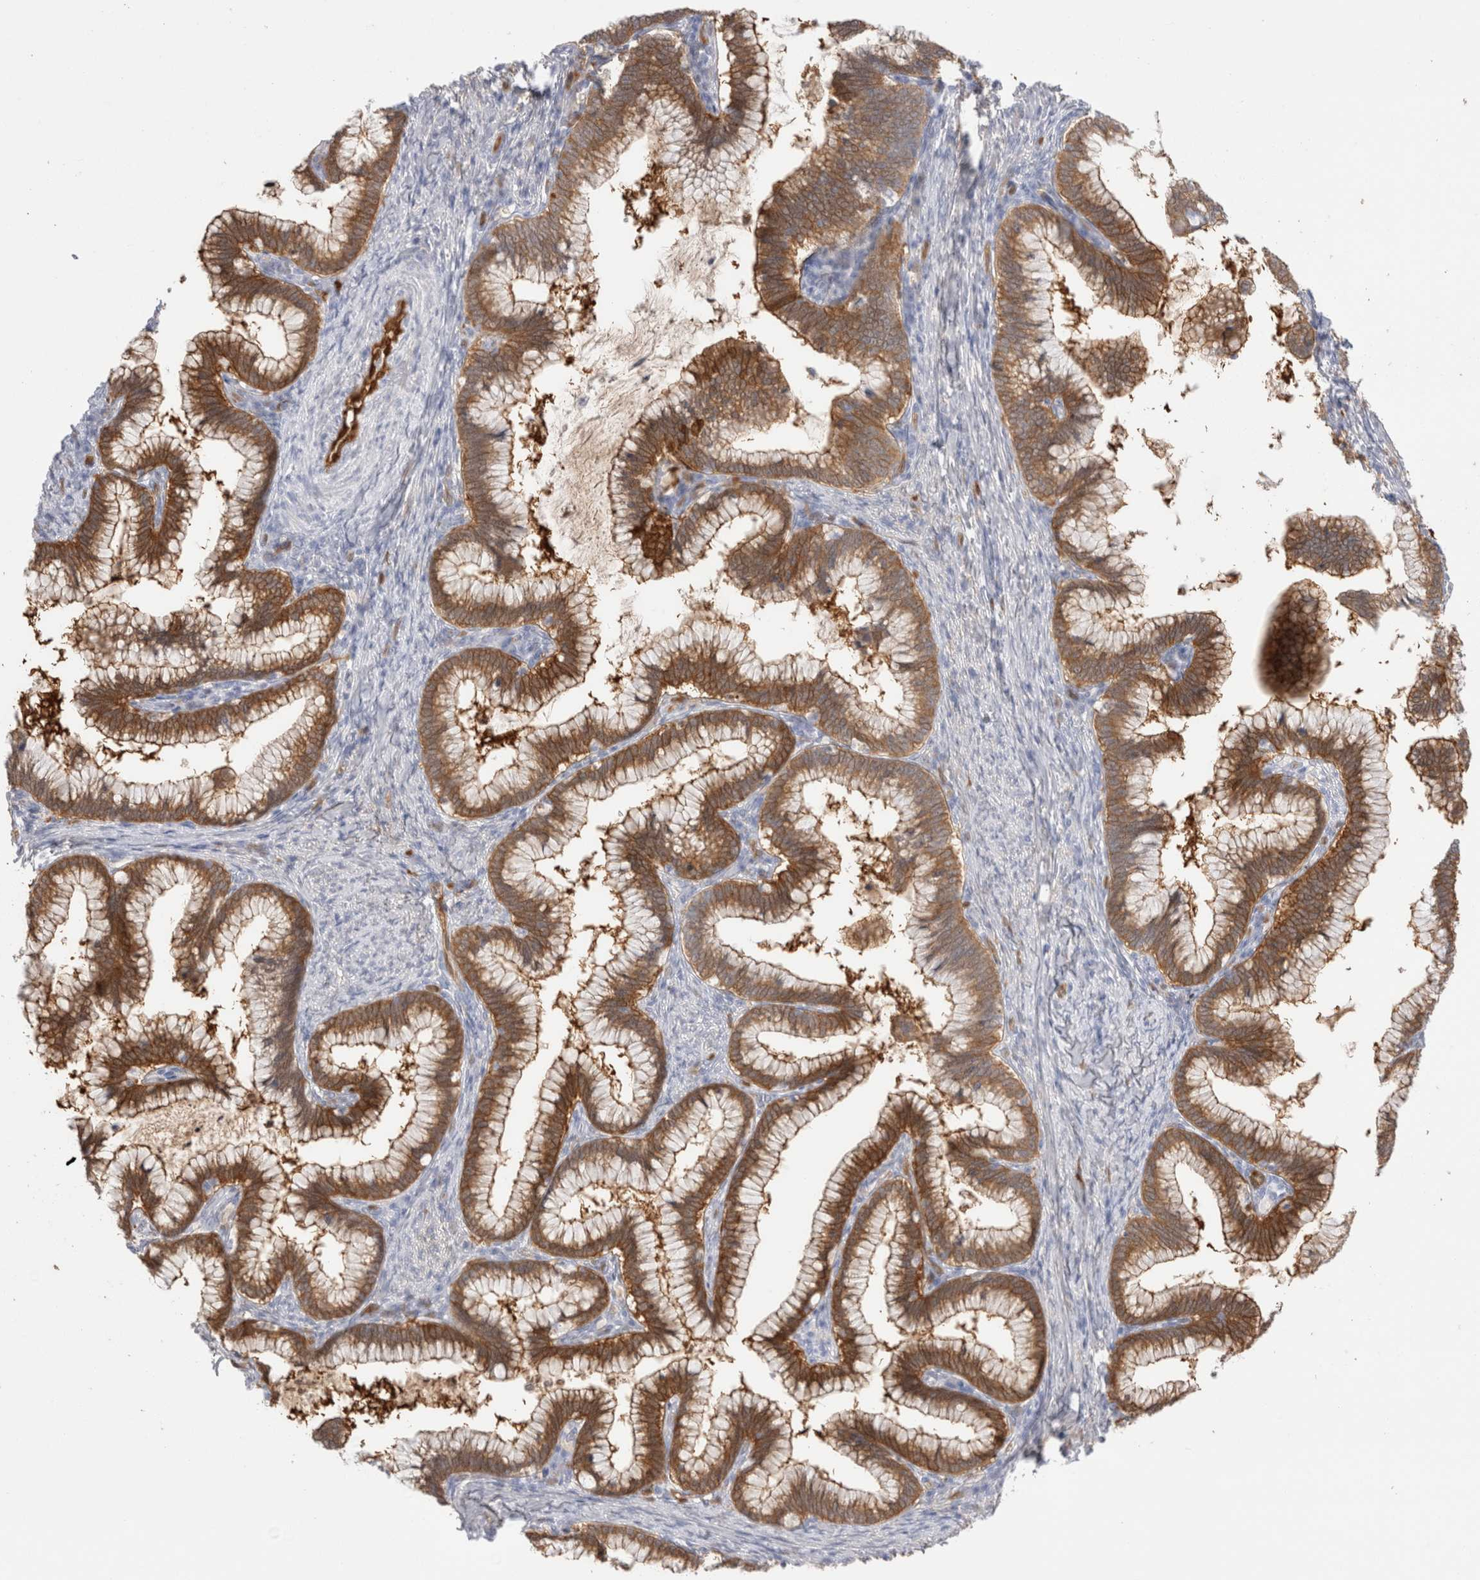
{"staining": {"intensity": "moderate", "quantity": ">75%", "location": "cytoplasmic/membranous"}, "tissue": "cervical cancer", "cell_type": "Tumor cells", "image_type": "cancer", "snomed": [{"axis": "morphology", "description": "Adenocarcinoma, NOS"}, {"axis": "topography", "description": "Cervix"}], "caption": "Moderate cytoplasmic/membranous expression for a protein is present in about >75% of tumor cells of cervical cancer (adenocarcinoma) using immunohistochemistry.", "gene": "NAPEPLD", "patient": {"sex": "female", "age": 36}}